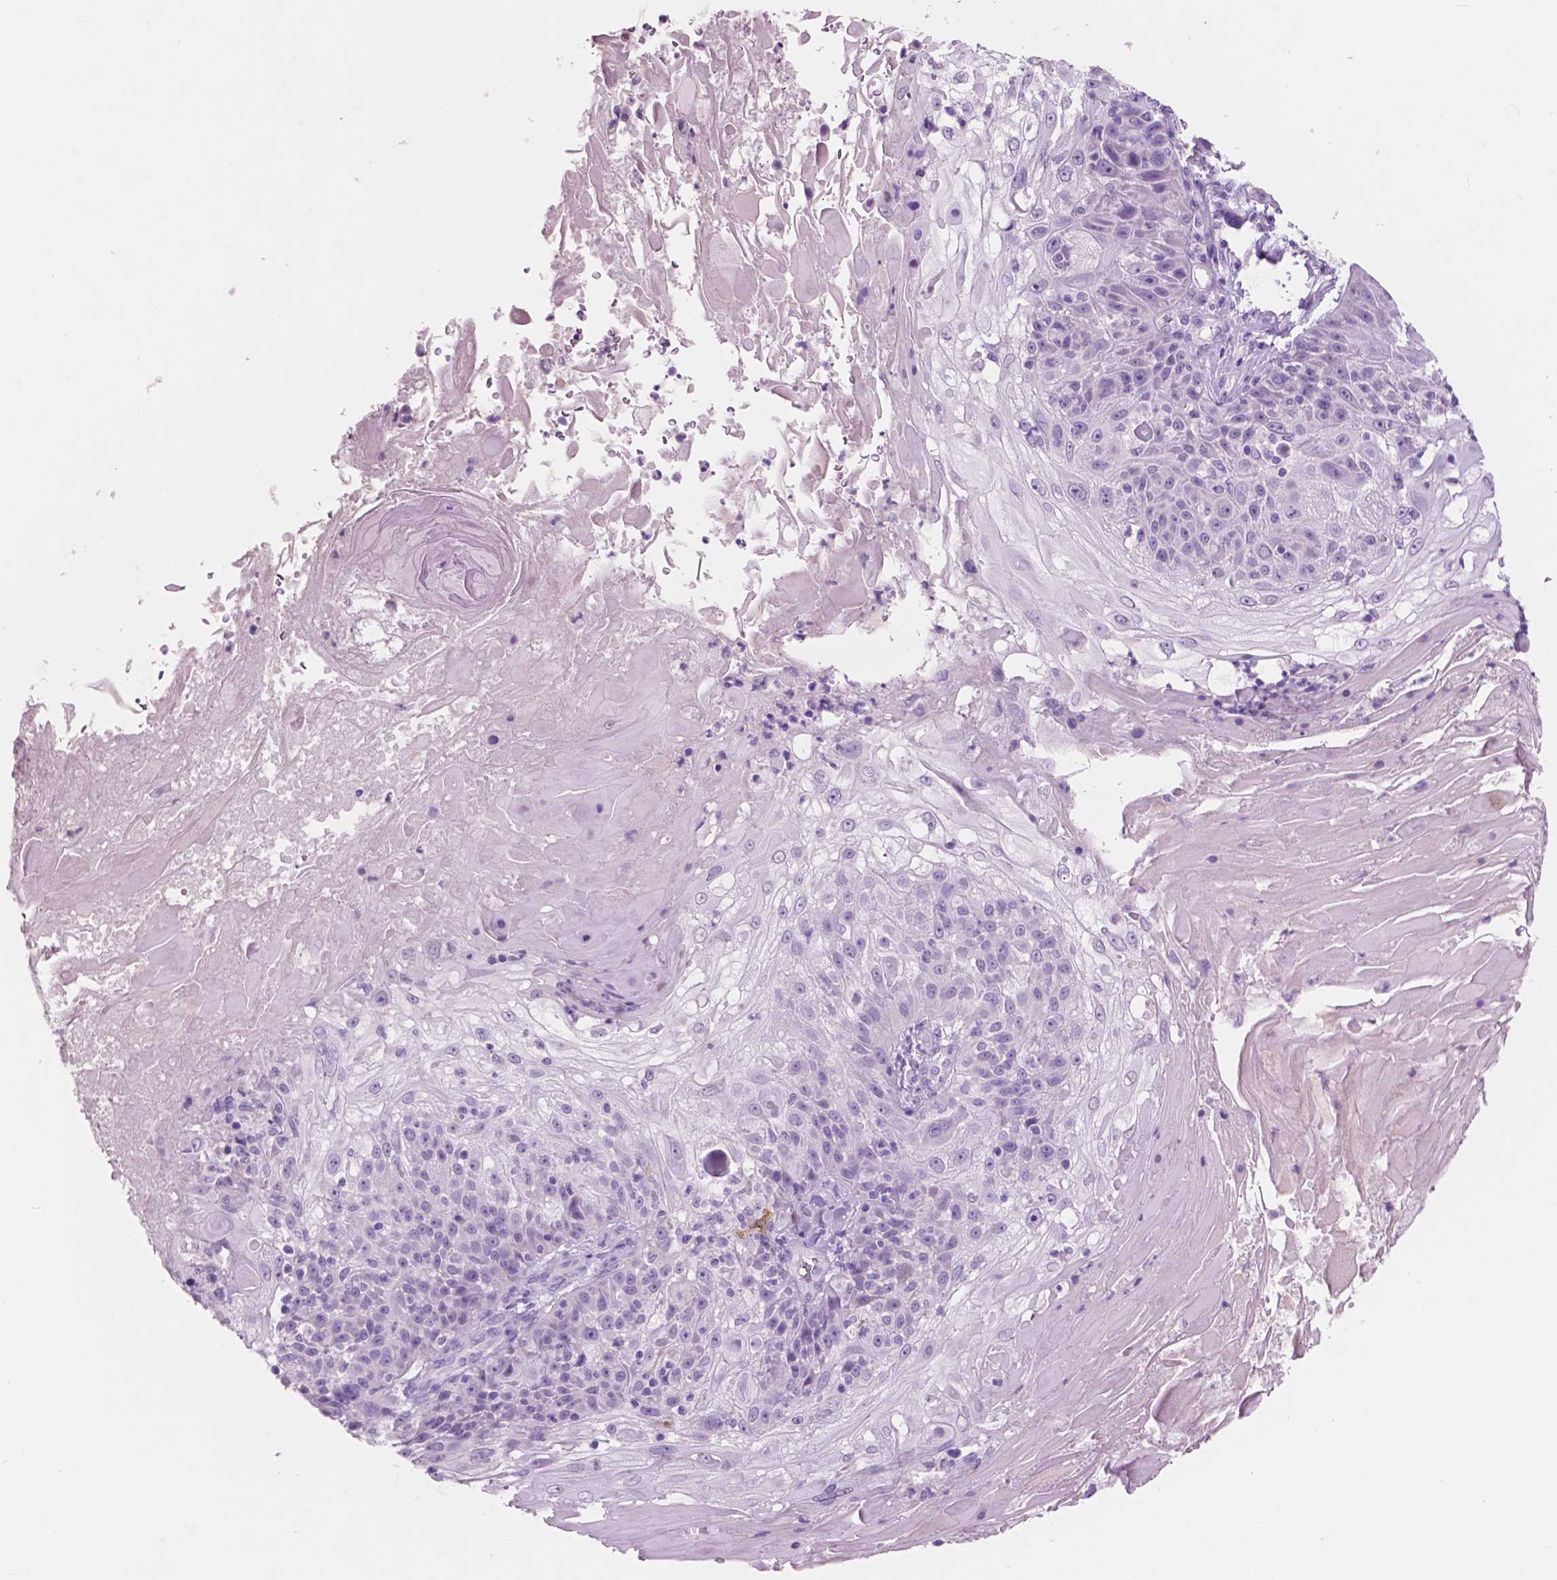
{"staining": {"intensity": "negative", "quantity": "none", "location": "none"}, "tissue": "skin cancer", "cell_type": "Tumor cells", "image_type": "cancer", "snomed": [{"axis": "morphology", "description": "Normal tissue, NOS"}, {"axis": "morphology", "description": "Squamous cell carcinoma, NOS"}, {"axis": "topography", "description": "Skin"}], "caption": "Immunohistochemical staining of human skin squamous cell carcinoma reveals no significant positivity in tumor cells.", "gene": "IDO1", "patient": {"sex": "female", "age": 83}}